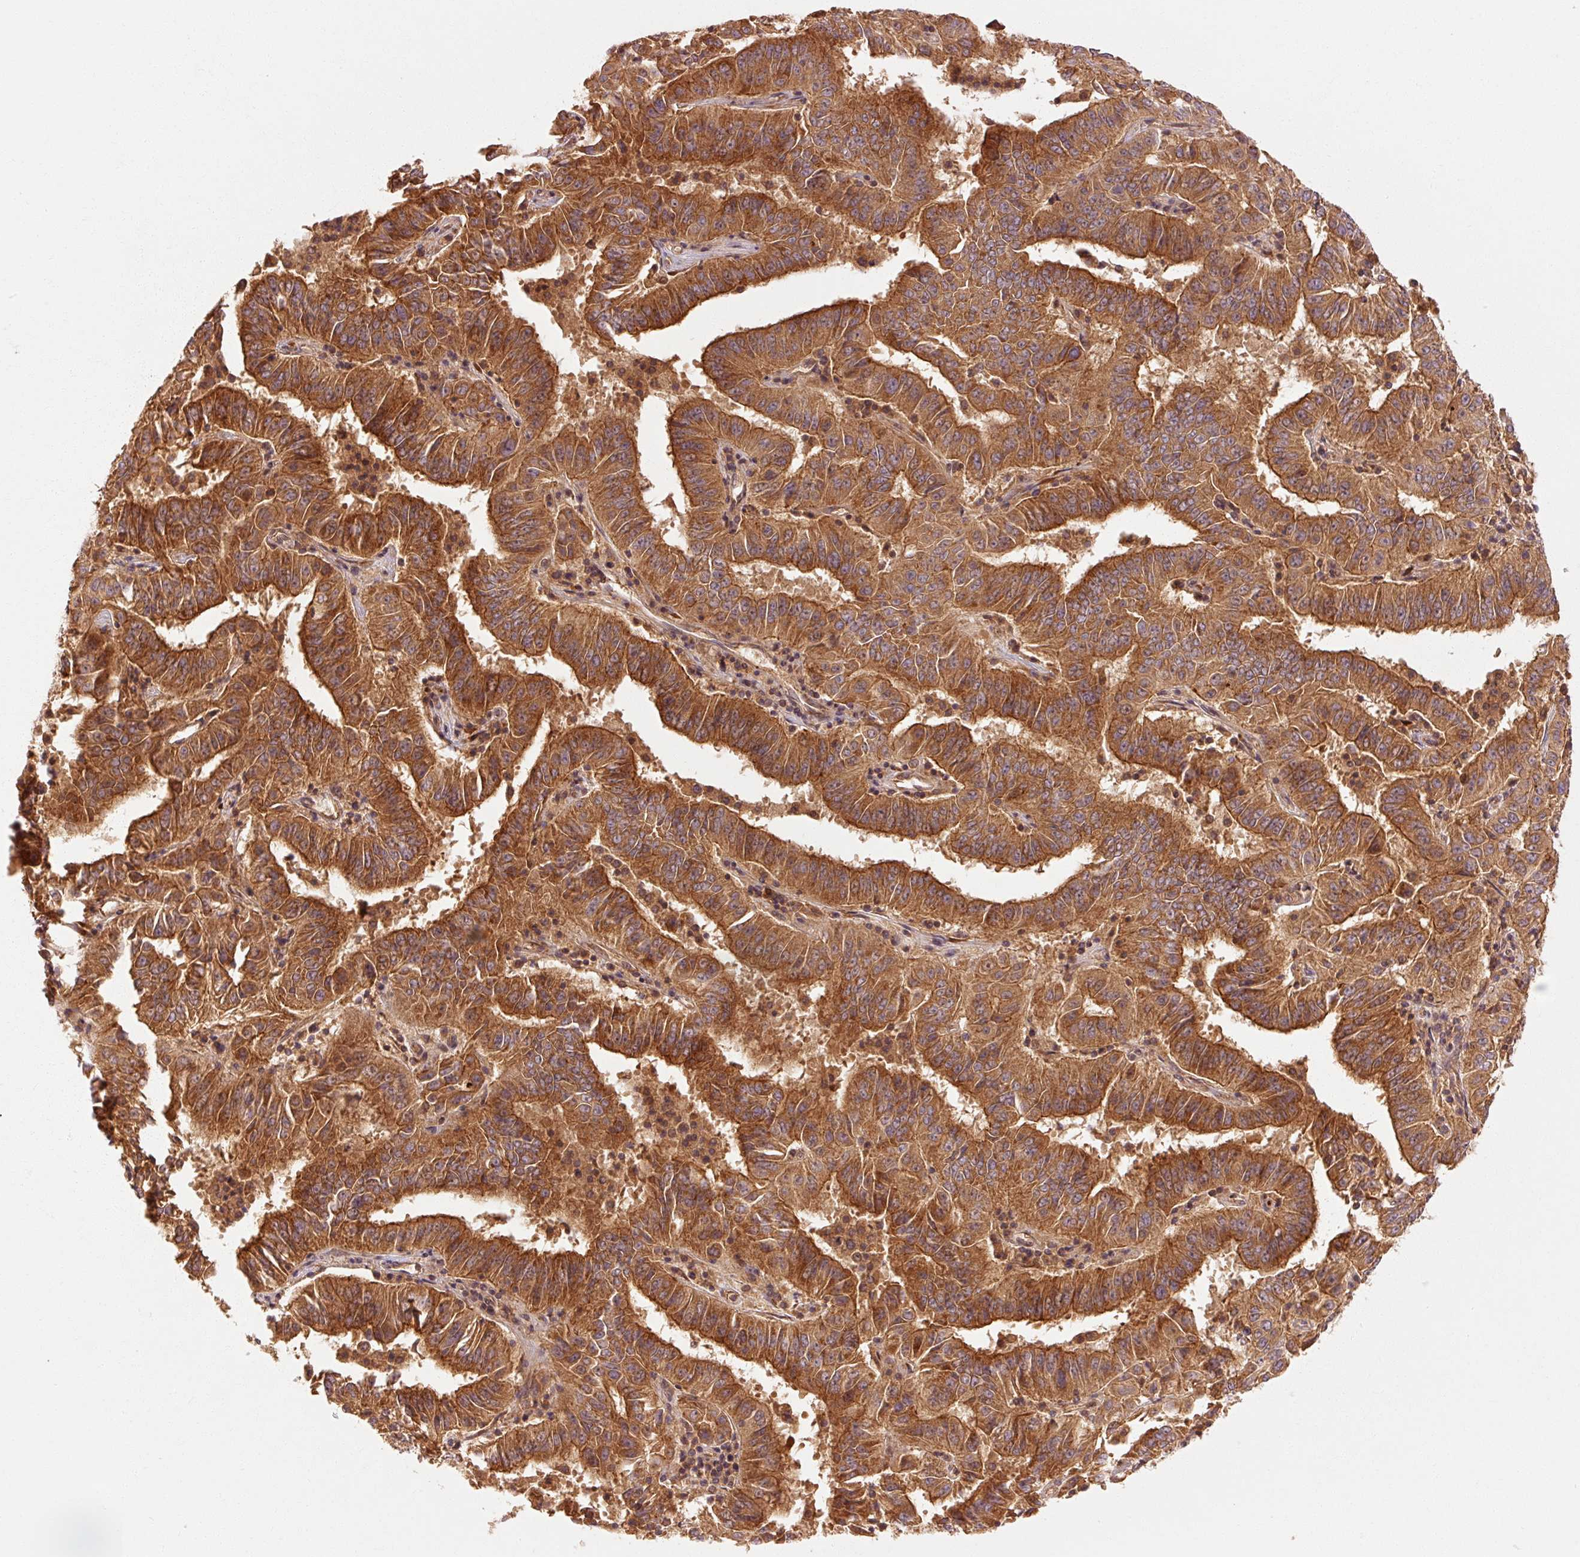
{"staining": {"intensity": "strong", "quantity": ">75%", "location": "cytoplasmic/membranous"}, "tissue": "pancreatic cancer", "cell_type": "Tumor cells", "image_type": "cancer", "snomed": [{"axis": "morphology", "description": "Adenocarcinoma, NOS"}, {"axis": "topography", "description": "Pancreas"}], "caption": "This is a histology image of immunohistochemistry staining of pancreatic cancer, which shows strong positivity in the cytoplasmic/membranous of tumor cells.", "gene": "CTNNA1", "patient": {"sex": "male", "age": 63}}